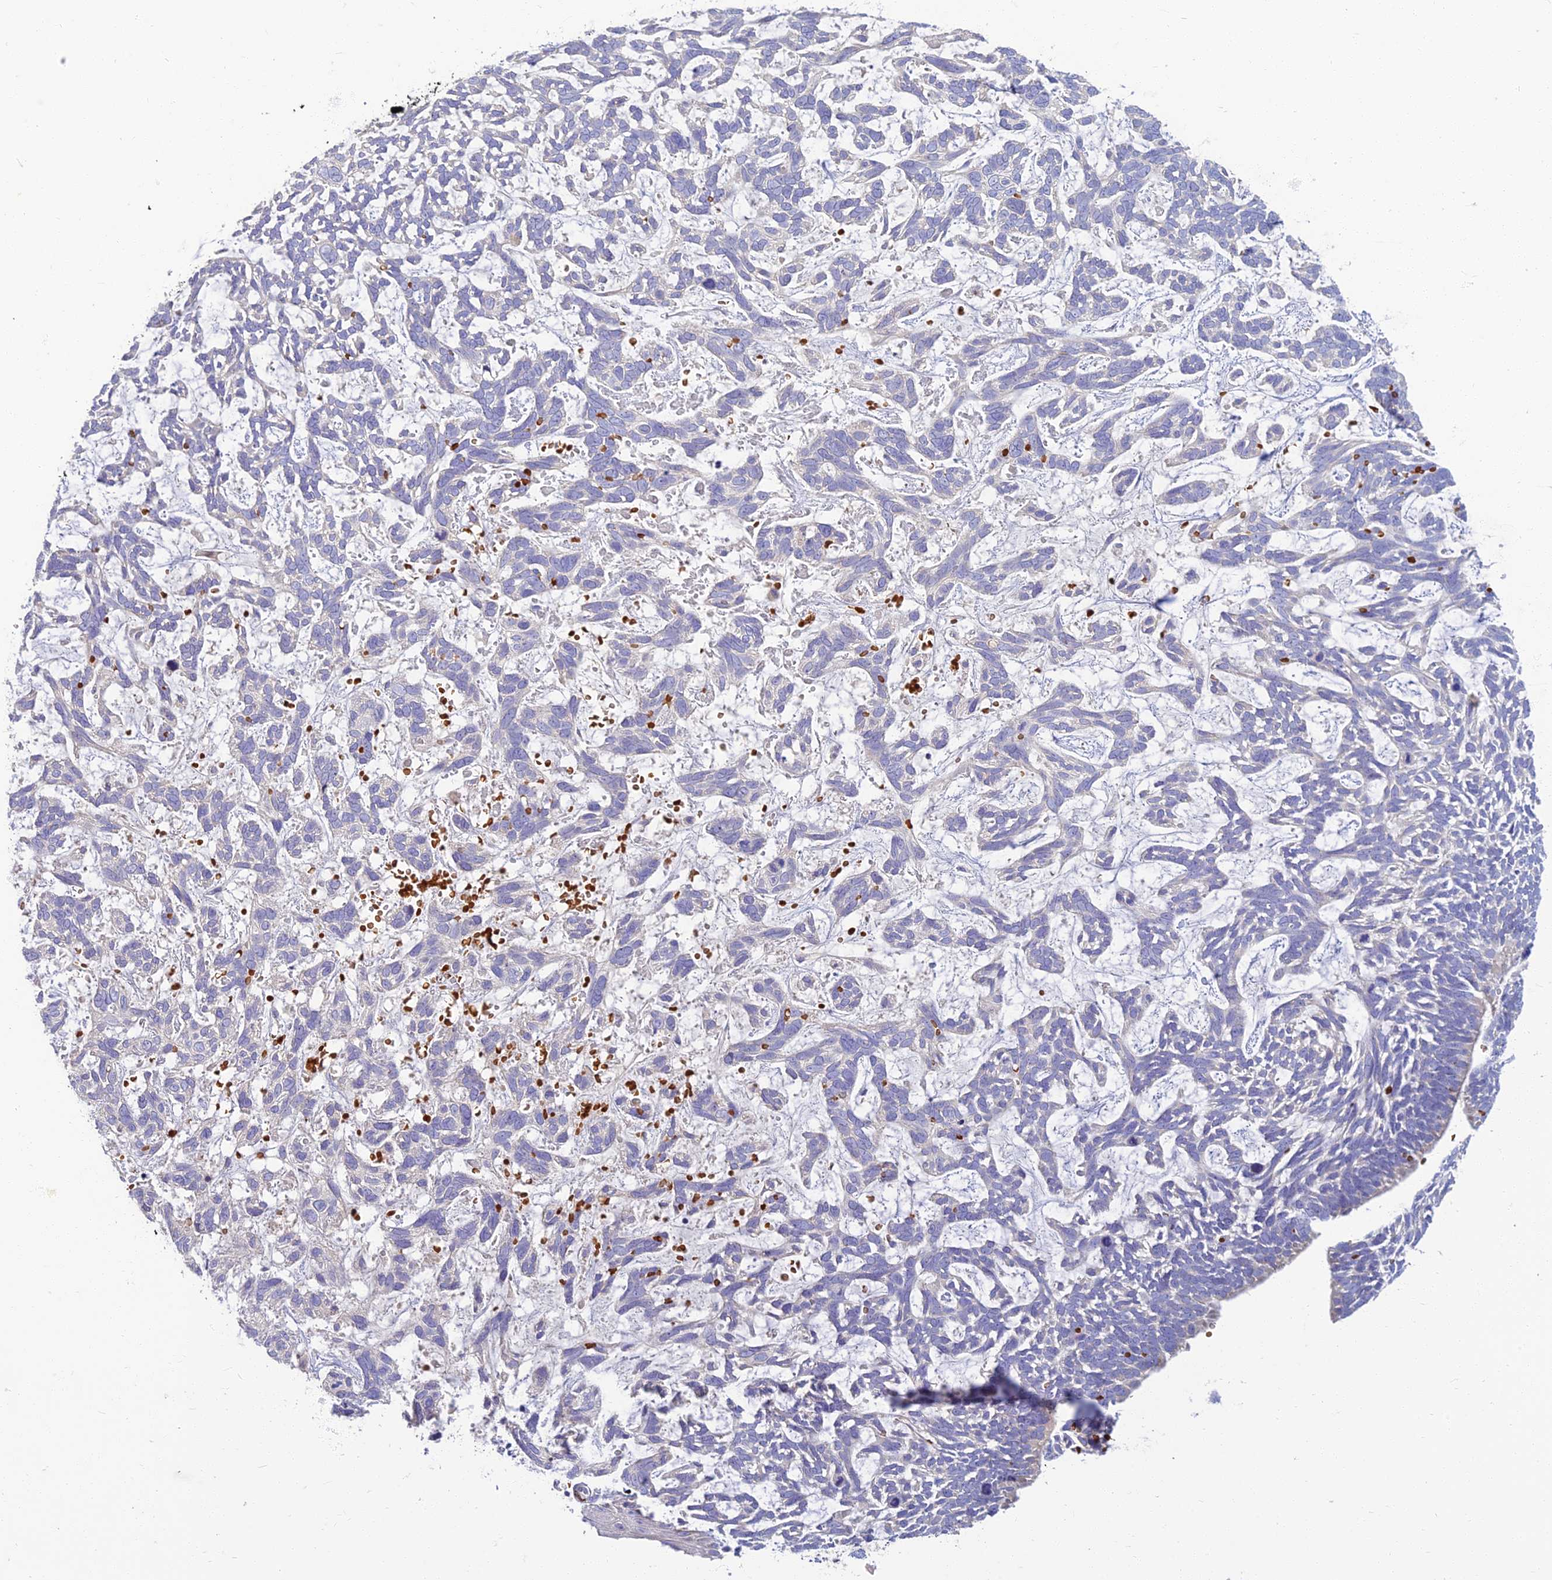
{"staining": {"intensity": "negative", "quantity": "none", "location": "none"}, "tissue": "skin cancer", "cell_type": "Tumor cells", "image_type": "cancer", "snomed": [{"axis": "morphology", "description": "Basal cell carcinoma"}, {"axis": "topography", "description": "Skin"}], "caption": "Skin cancer (basal cell carcinoma) was stained to show a protein in brown. There is no significant positivity in tumor cells.", "gene": "CLIP4", "patient": {"sex": "male", "age": 88}}